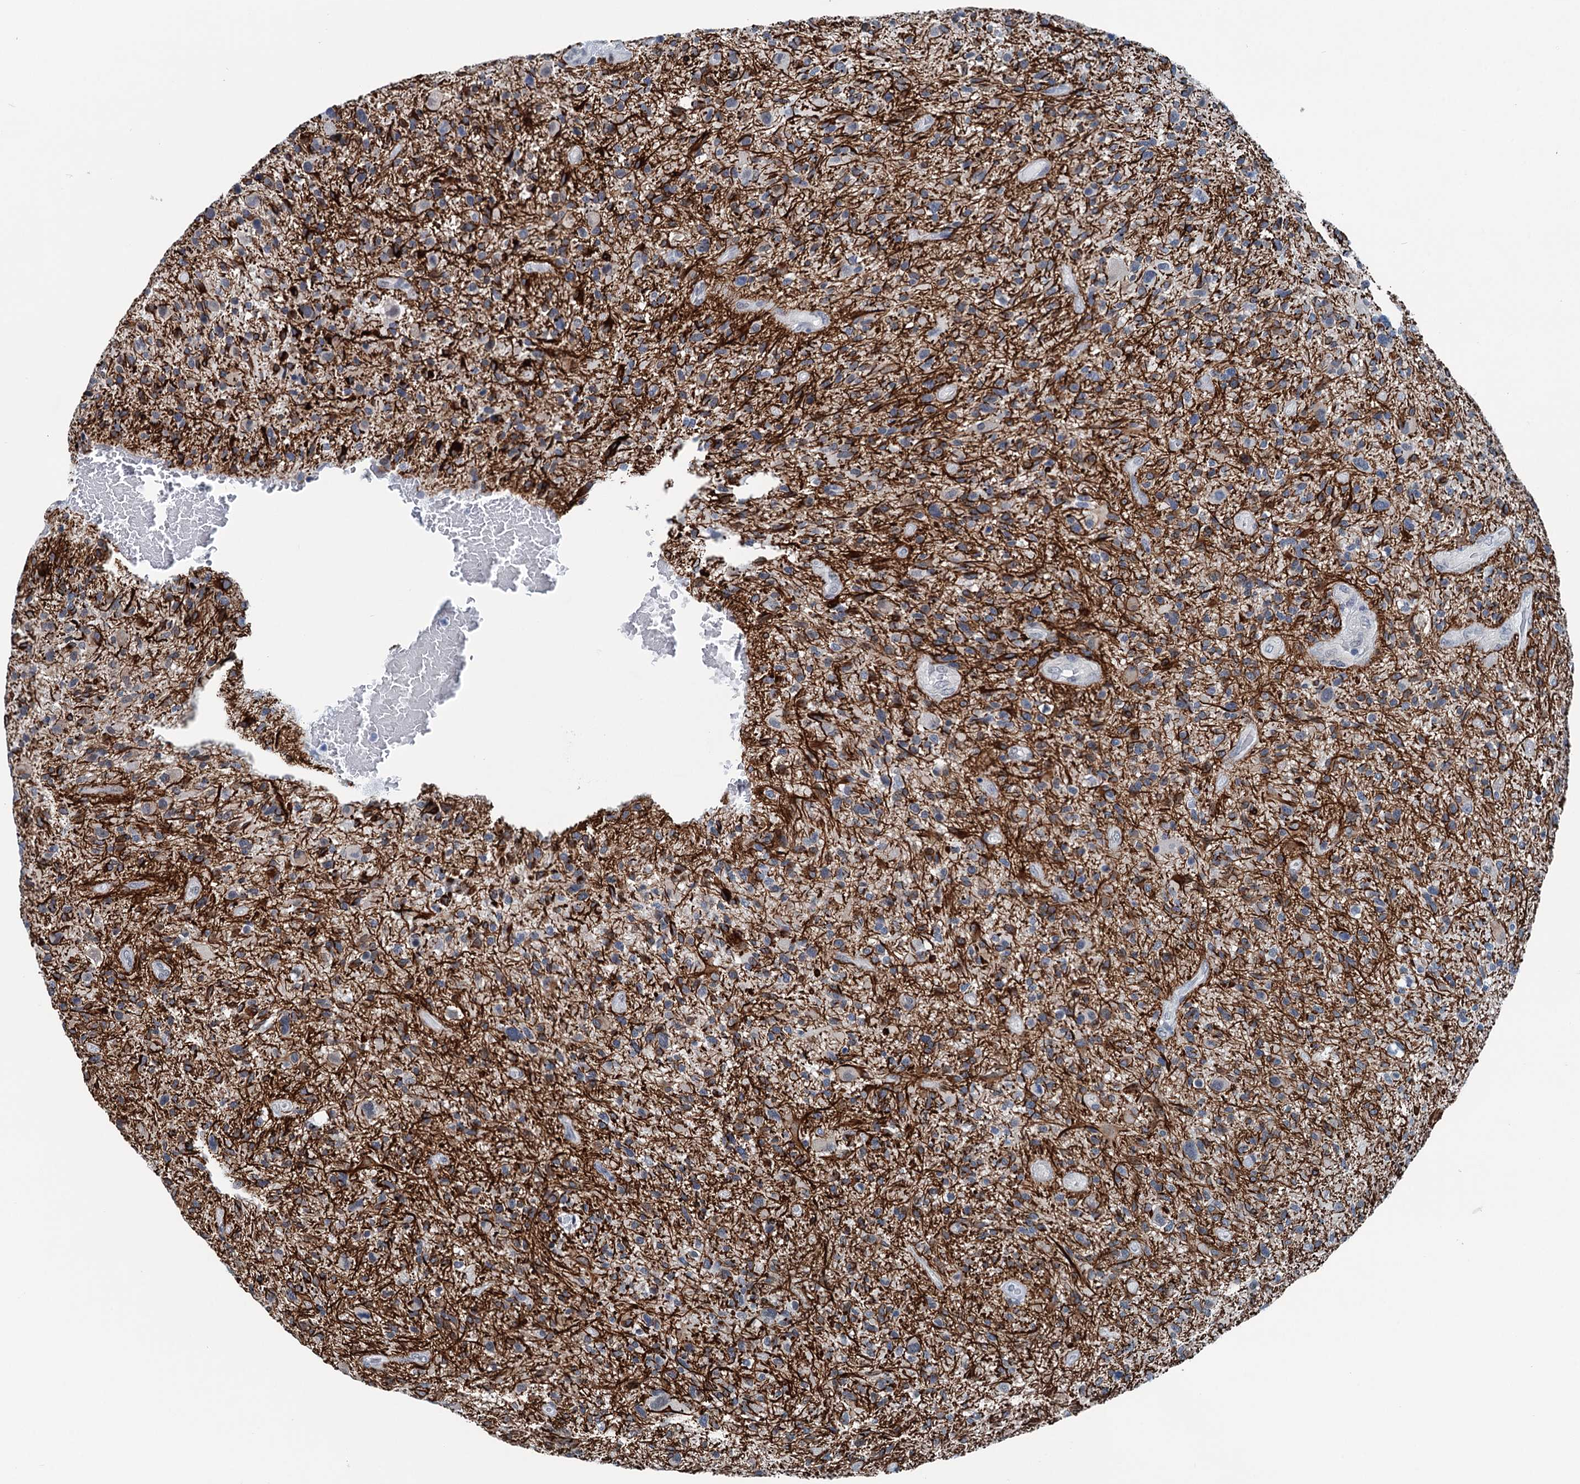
{"staining": {"intensity": "negative", "quantity": "none", "location": "none"}, "tissue": "glioma", "cell_type": "Tumor cells", "image_type": "cancer", "snomed": [{"axis": "morphology", "description": "Glioma, malignant, High grade"}, {"axis": "topography", "description": "Brain"}], "caption": "An immunohistochemistry (IHC) photomicrograph of malignant glioma (high-grade) is shown. There is no staining in tumor cells of malignant glioma (high-grade).", "gene": "TRPT1", "patient": {"sex": "male", "age": 47}}